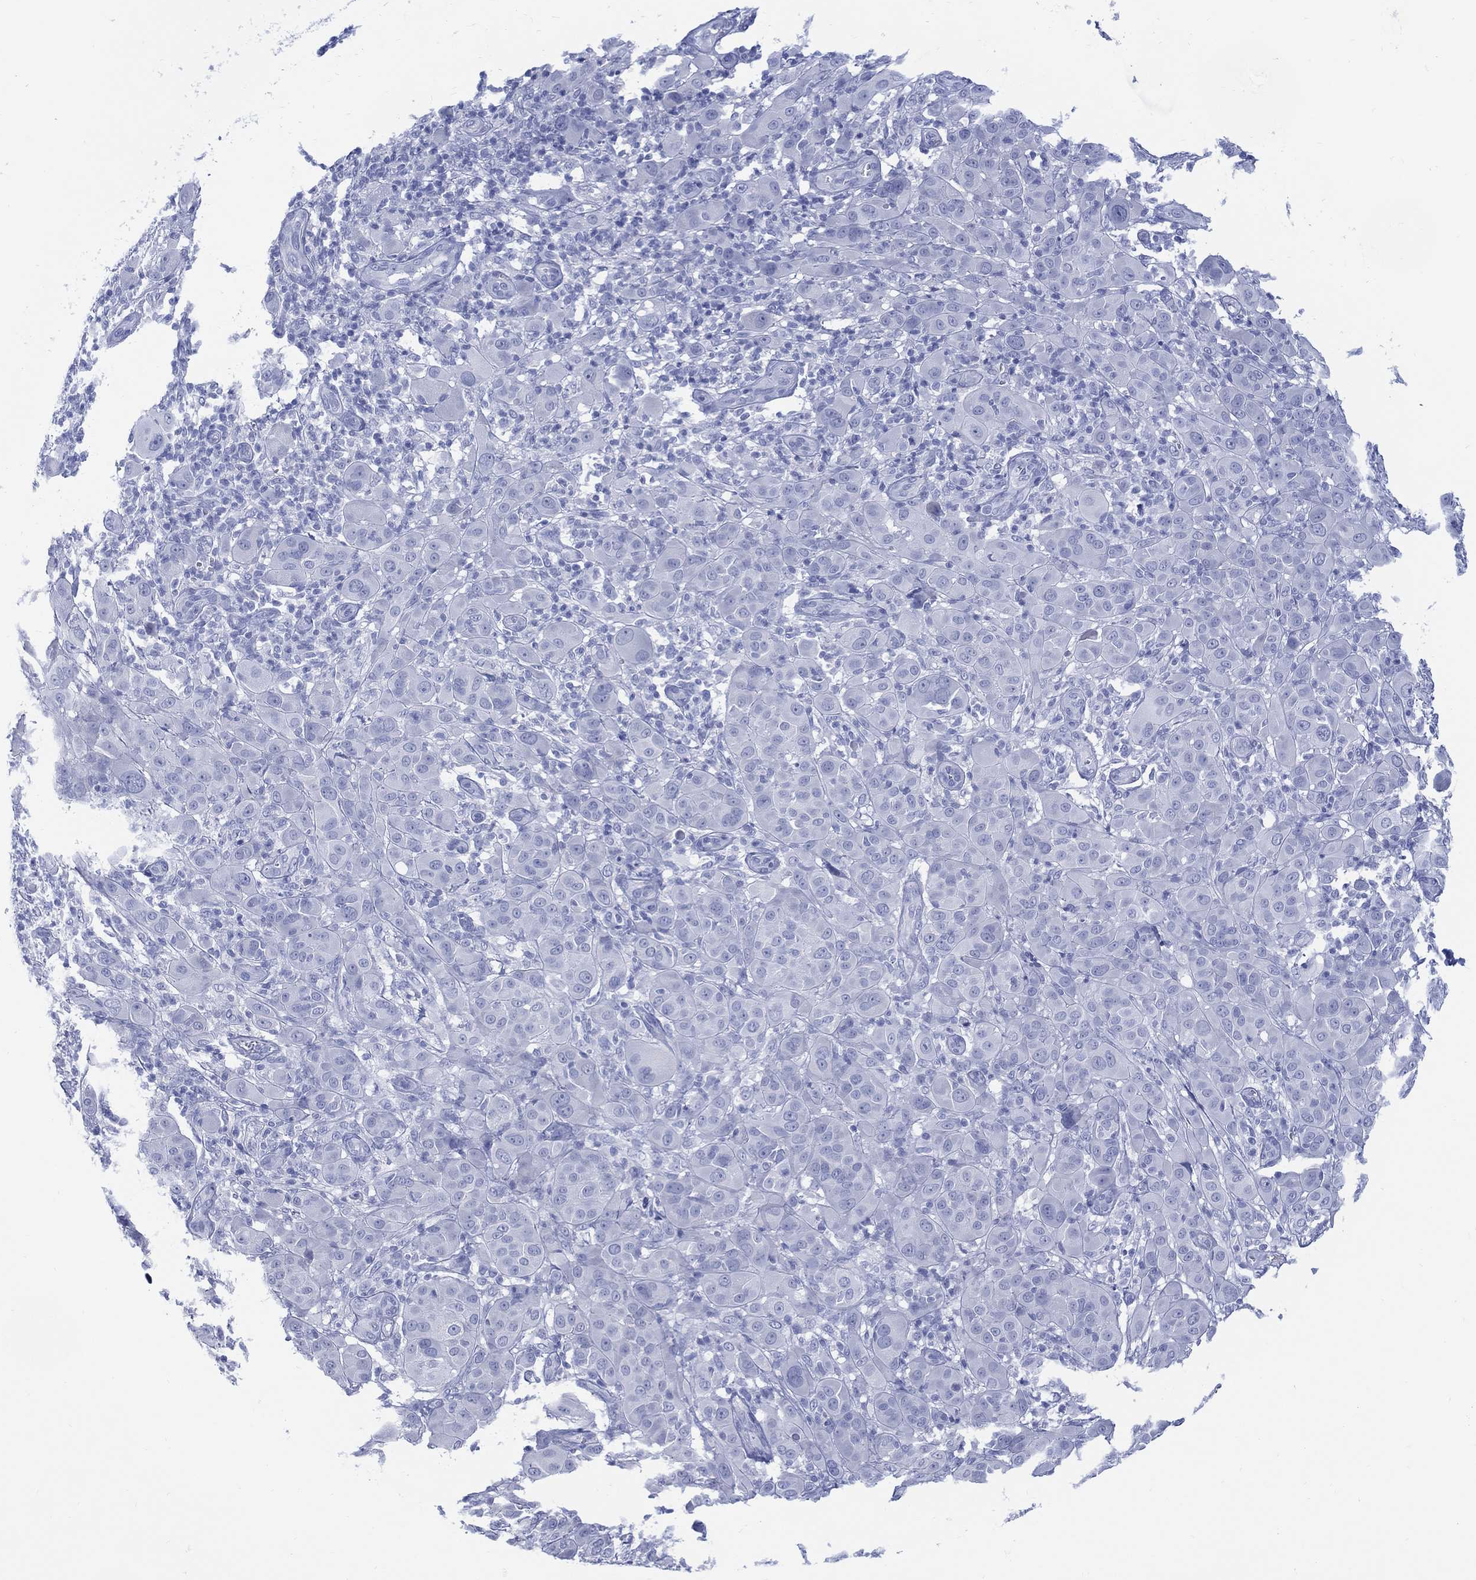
{"staining": {"intensity": "negative", "quantity": "none", "location": "none"}, "tissue": "melanoma", "cell_type": "Tumor cells", "image_type": "cancer", "snomed": [{"axis": "morphology", "description": "Malignant melanoma, NOS"}, {"axis": "topography", "description": "Skin"}], "caption": "An image of human malignant melanoma is negative for staining in tumor cells.", "gene": "LRRD1", "patient": {"sex": "female", "age": 87}}